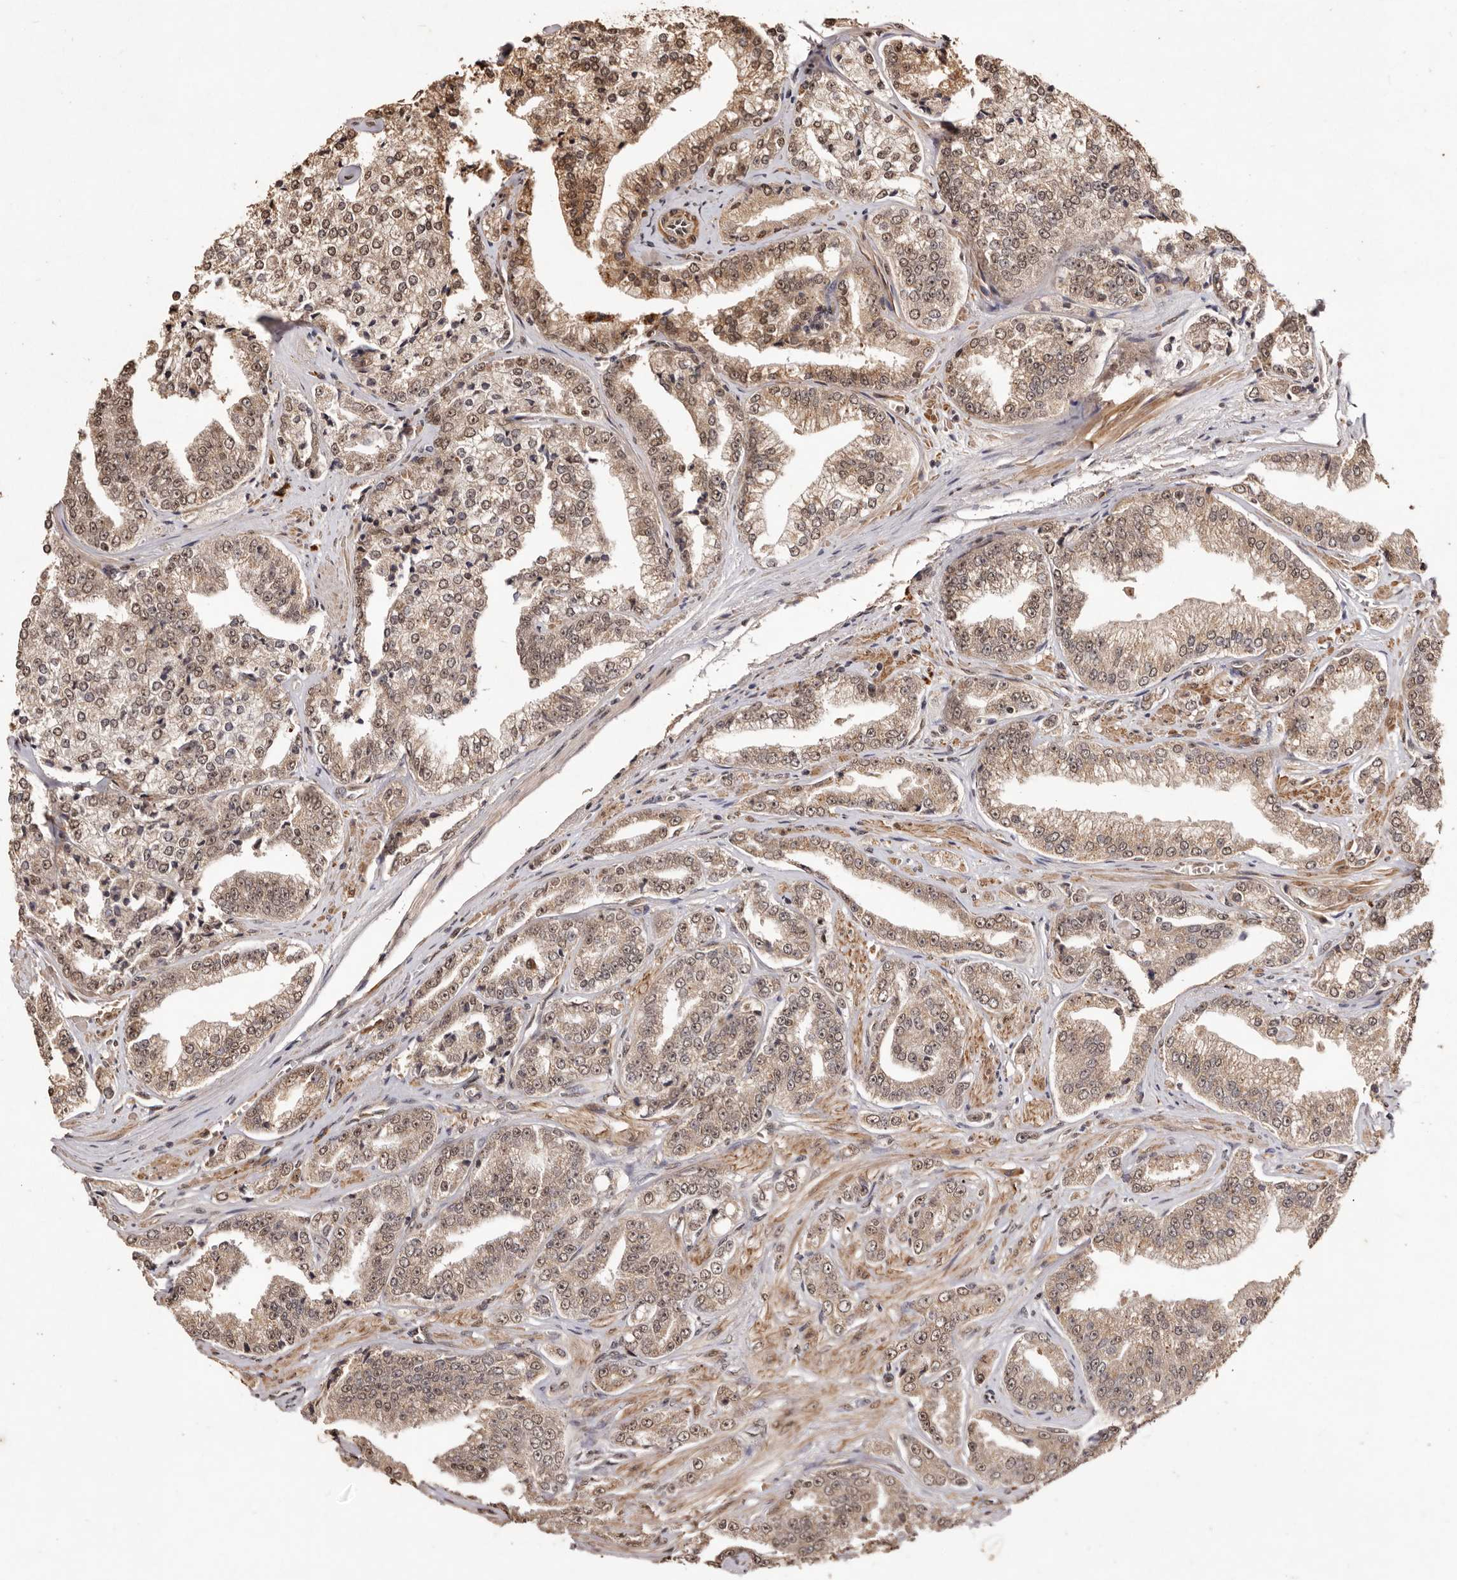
{"staining": {"intensity": "moderate", "quantity": ">75%", "location": "cytoplasmic/membranous,nuclear"}, "tissue": "prostate cancer", "cell_type": "Tumor cells", "image_type": "cancer", "snomed": [{"axis": "morphology", "description": "Adenocarcinoma, High grade"}, {"axis": "topography", "description": "Prostate"}], "caption": "A micrograph of human prostate cancer (adenocarcinoma (high-grade)) stained for a protein demonstrates moderate cytoplasmic/membranous and nuclear brown staining in tumor cells. Using DAB (brown) and hematoxylin (blue) stains, captured at high magnification using brightfield microscopy.", "gene": "NOTCH1", "patient": {"sex": "male", "age": 71}}